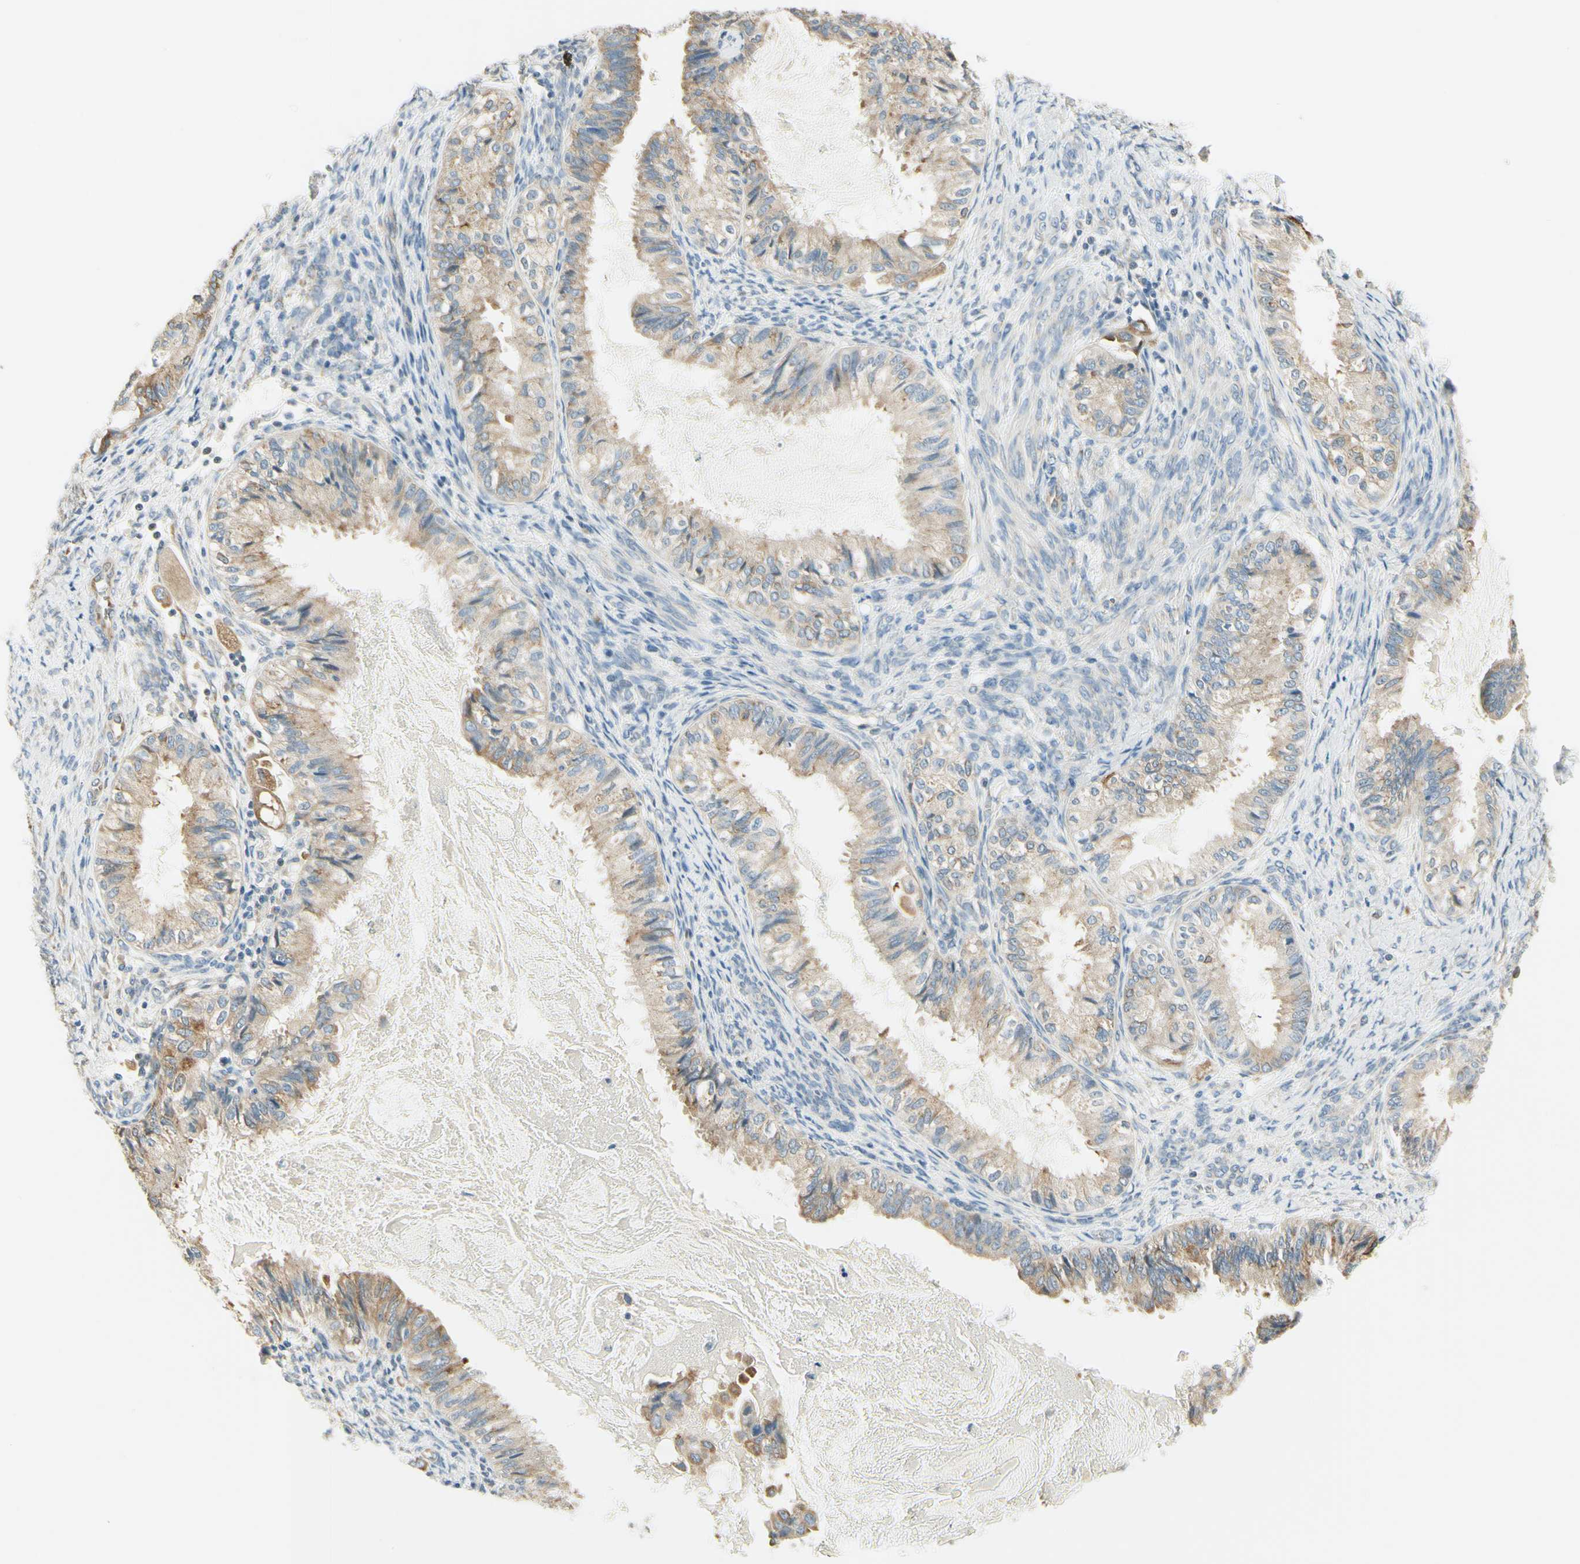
{"staining": {"intensity": "weak", "quantity": ">75%", "location": "cytoplasmic/membranous"}, "tissue": "cervical cancer", "cell_type": "Tumor cells", "image_type": "cancer", "snomed": [{"axis": "morphology", "description": "Normal tissue, NOS"}, {"axis": "morphology", "description": "Adenocarcinoma, NOS"}, {"axis": "topography", "description": "Cervix"}, {"axis": "topography", "description": "Endometrium"}], "caption": "An image of adenocarcinoma (cervical) stained for a protein shows weak cytoplasmic/membranous brown staining in tumor cells.", "gene": "IGDCC4", "patient": {"sex": "female", "age": 86}}